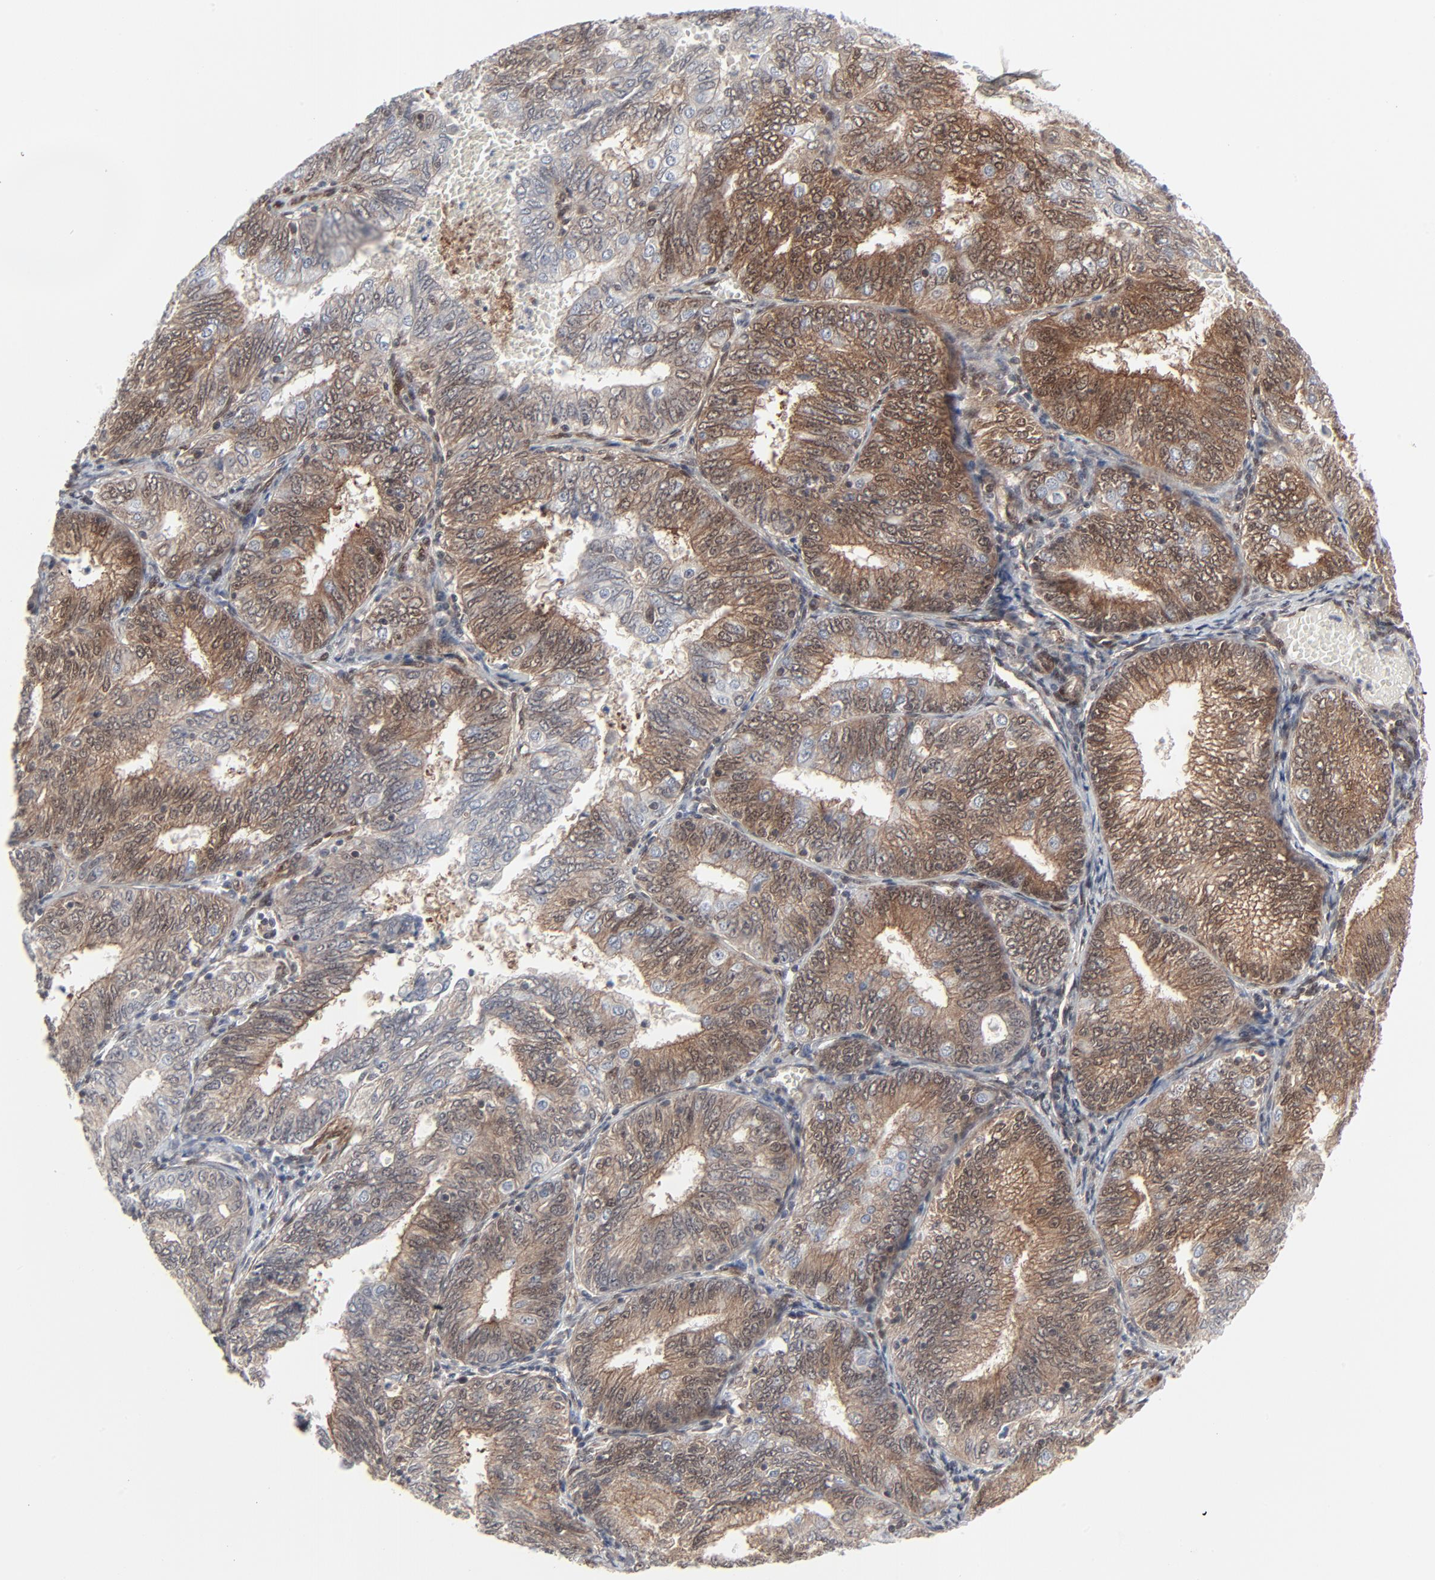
{"staining": {"intensity": "strong", "quantity": ">75%", "location": "cytoplasmic/membranous"}, "tissue": "endometrial cancer", "cell_type": "Tumor cells", "image_type": "cancer", "snomed": [{"axis": "morphology", "description": "Adenocarcinoma, NOS"}, {"axis": "topography", "description": "Endometrium"}], "caption": "An immunohistochemistry (IHC) micrograph of tumor tissue is shown. Protein staining in brown highlights strong cytoplasmic/membranous positivity in adenocarcinoma (endometrial) within tumor cells. The staining was performed using DAB, with brown indicating positive protein expression. Nuclei are stained blue with hematoxylin.", "gene": "AKT1", "patient": {"sex": "female", "age": 69}}